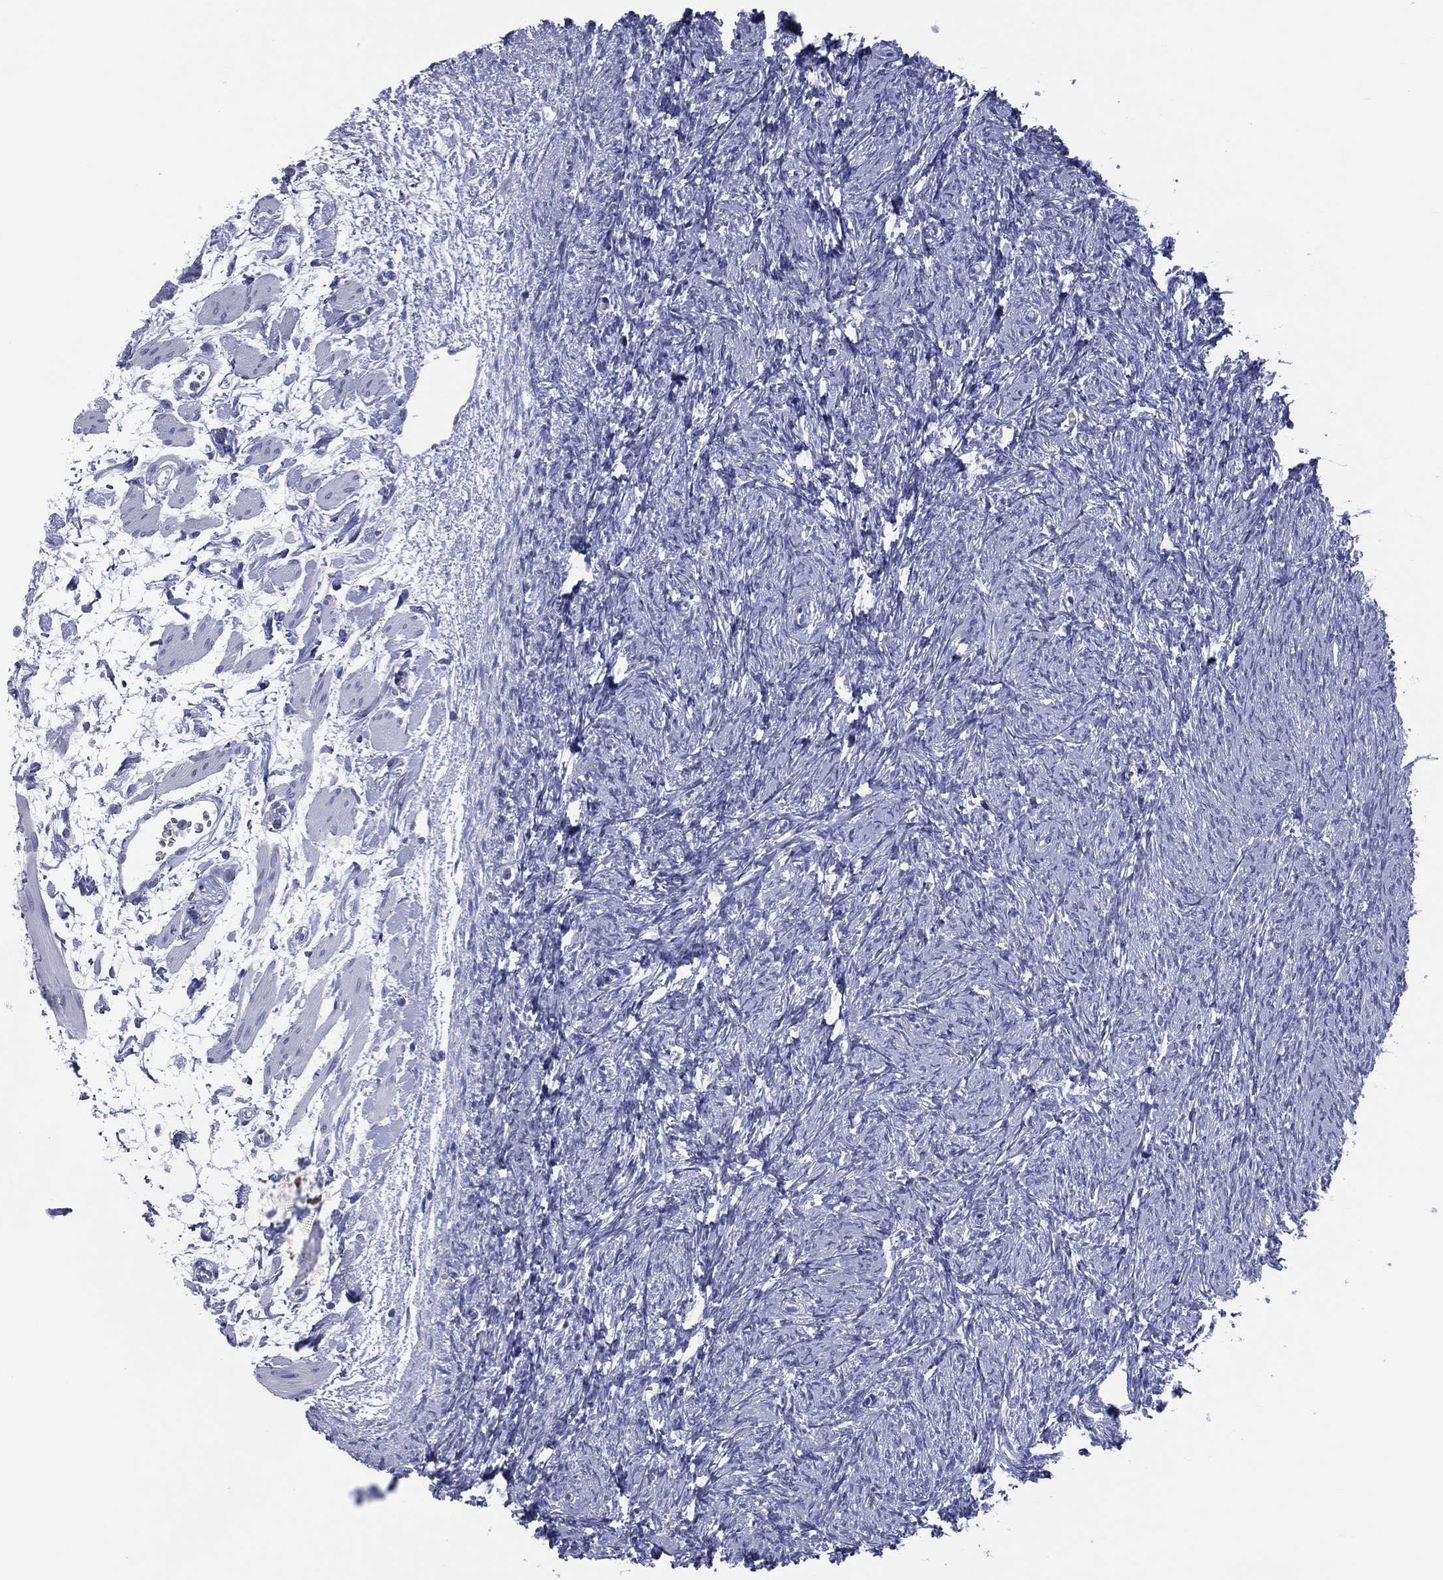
{"staining": {"intensity": "negative", "quantity": "none", "location": "none"}, "tissue": "ovary", "cell_type": "Follicle cells", "image_type": "normal", "snomed": [{"axis": "morphology", "description": "Normal tissue, NOS"}, {"axis": "topography", "description": "Fallopian tube"}, {"axis": "topography", "description": "Ovary"}], "caption": "IHC histopathology image of unremarkable ovary stained for a protein (brown), which displays no expression in follicle cells.", "gene": "MLN", "patient": {"sex": "female", "age": 33}}